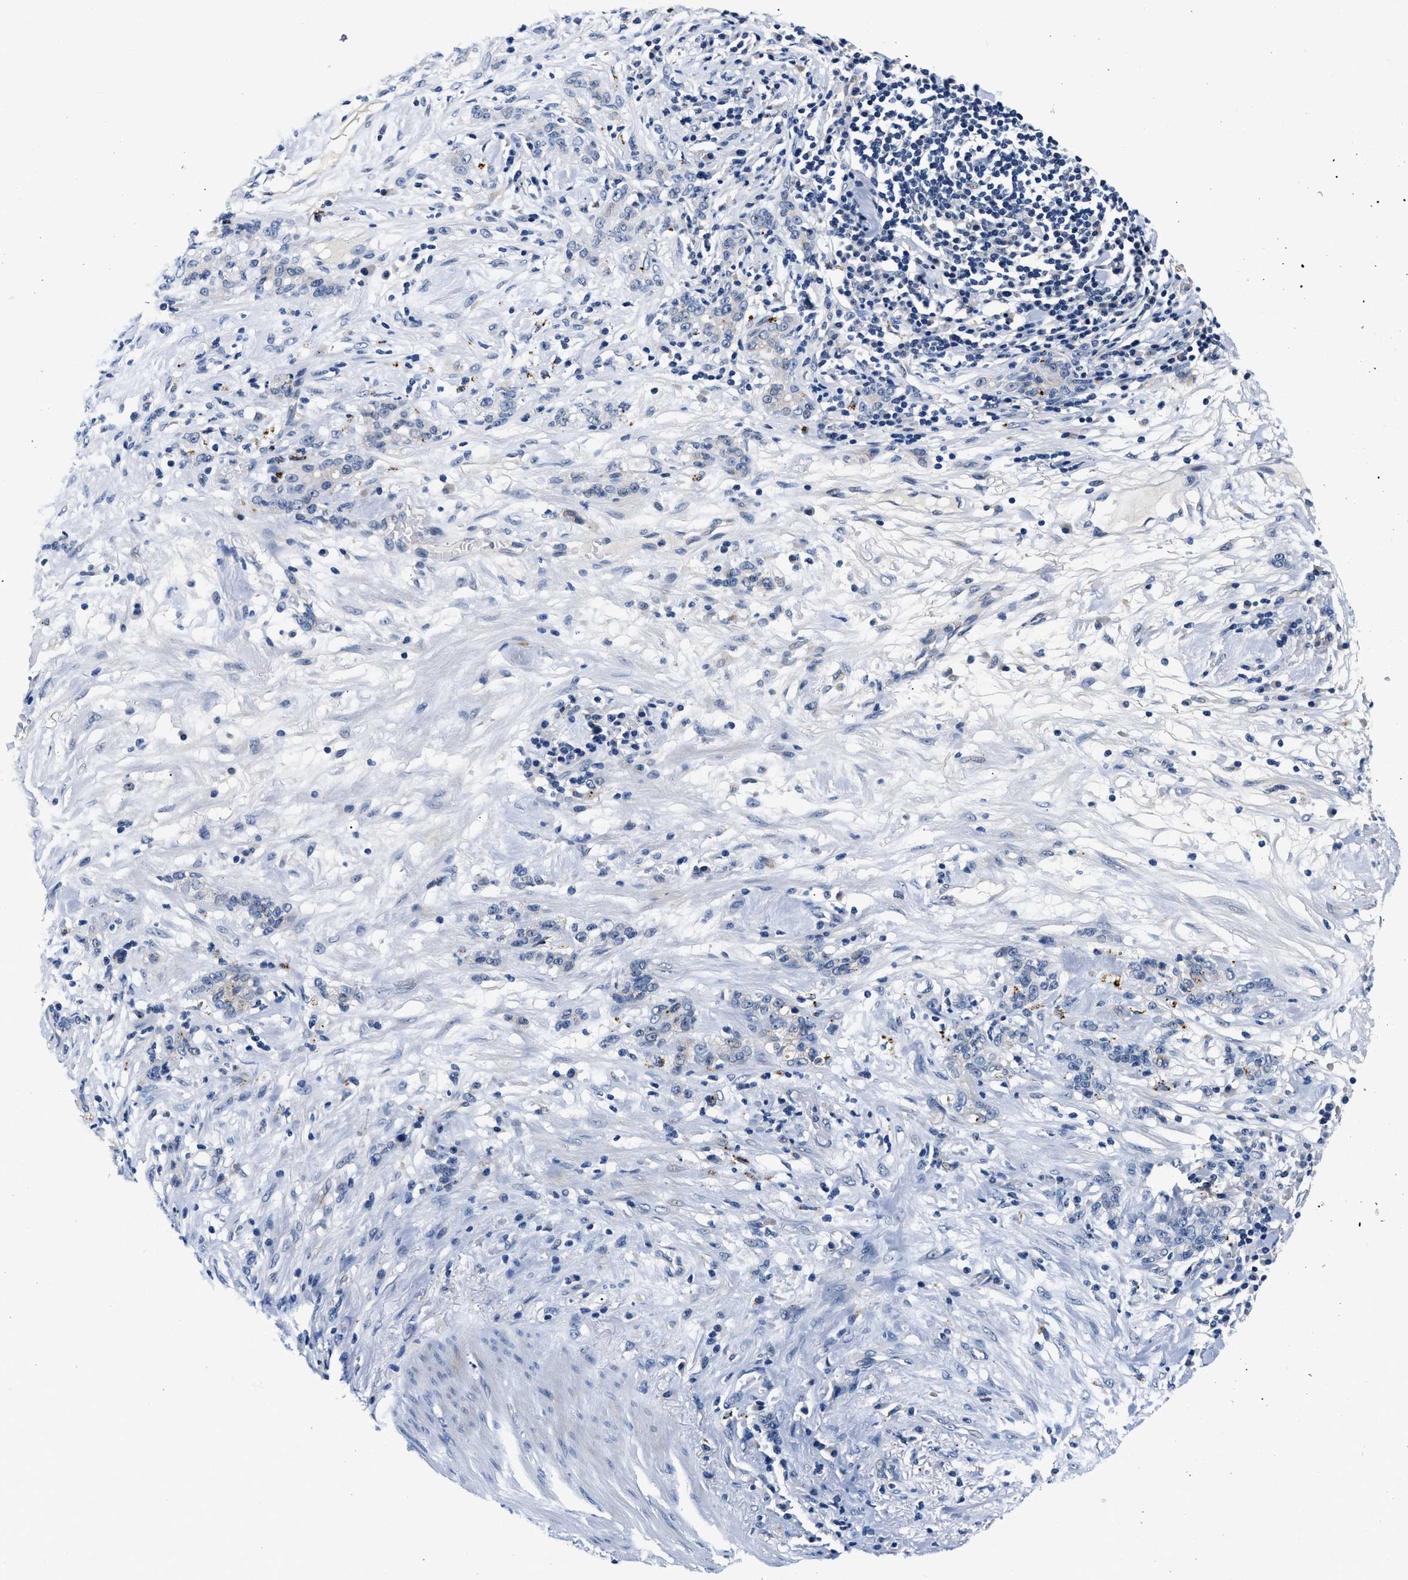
{"staining": {"intensity": "negative", "quantity": "none", "location": "none"}, "tissue": "stomach cancer", "cell_type": "Tumor cells", "image_type": "cancer", "snomed": [{"axis": "morphology", "description": "Adenocarcinoma, NOS"}, {"axis": "topography", "description": "Stomach, lower"}], "caption": "Micrograph shows no protein positivity in tumor cells of stomach cancer tissue.", "gene": "MED22", "patient": {"sex": "male", "age": 88}}